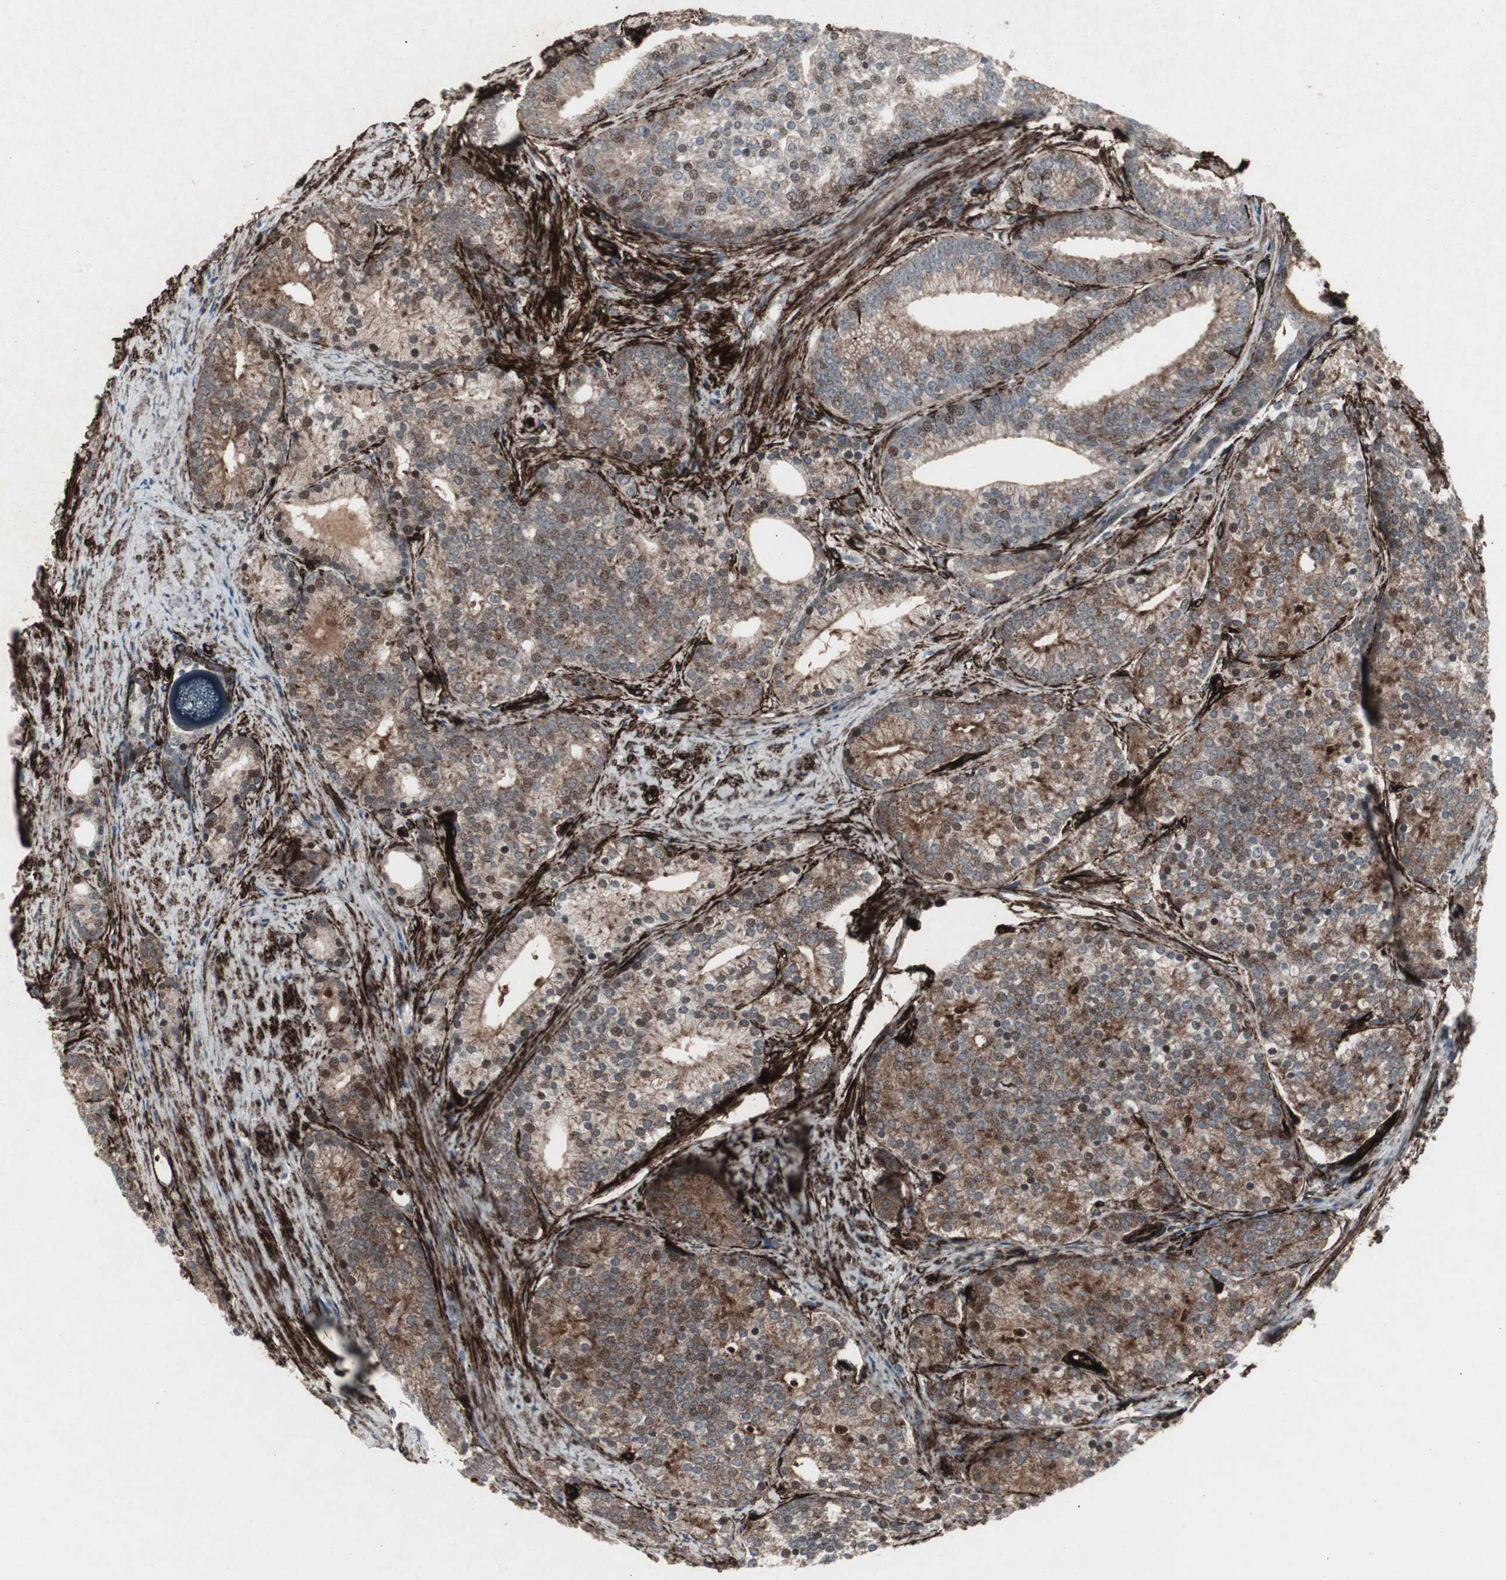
{"staining": {"intensity": "moderate", "quantity": ">75%", "location": "cytoplasmic/membranous,nuclear"}, "tissue": "prostate cancer", "cell_type": "Tumor cells", "image_type": "cancer", "snomed": [{"axis": "morphology", "description": "Adenocarcinoma, Low grade"}, {"axis": "topography", "description": "Prostate"}], "caption": "Immunohistochemical staining of prostate cancer (low-grade adenocarcinoma) displays moderate cytoplasmic/membranous and nuclear protein positivity in approximately >75% of tumor cells.", "gene": "PDGFA", "patient": {"sex": "male", "age": 71}}